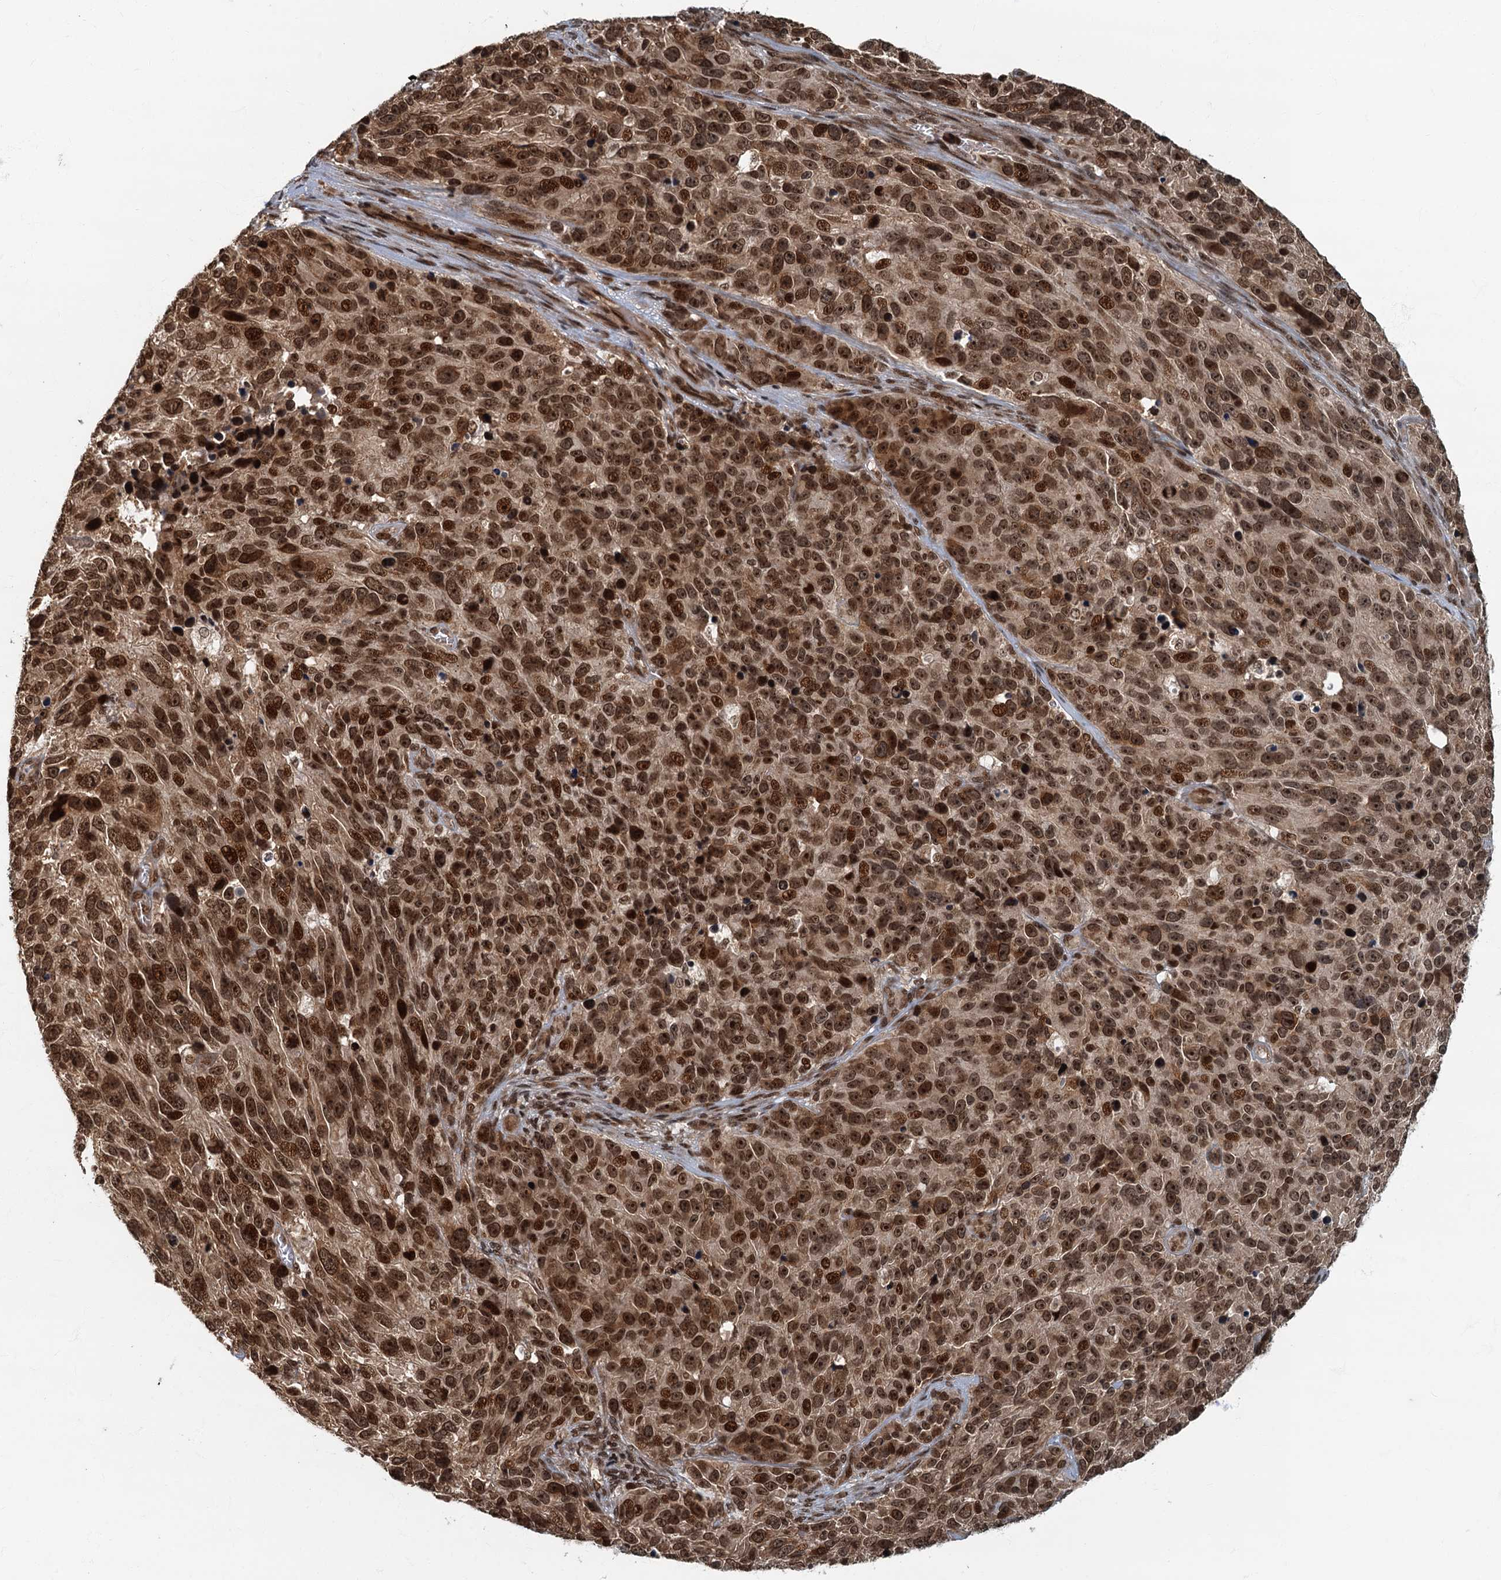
{"staining": {"intensity": "strong", "quantity": ">75%", "location": "nuclear"}, "tissue": "melanoma", "cell_type": "Tumor cells", "image_type": "cancer", "snomed": [{"axis": "morphology", "description": "Malignant melanoma, NOS"}, {"axis": "topography", "description": "Skin"}], "caption": "Approximately >75% of tumor cells in human malignant melanoma exhibit strong nuclear protein staining as visualized by brown immunohistochemical staining.", "gene": "CKAP2L", "patient": {"sex": "male", "age": 84}}